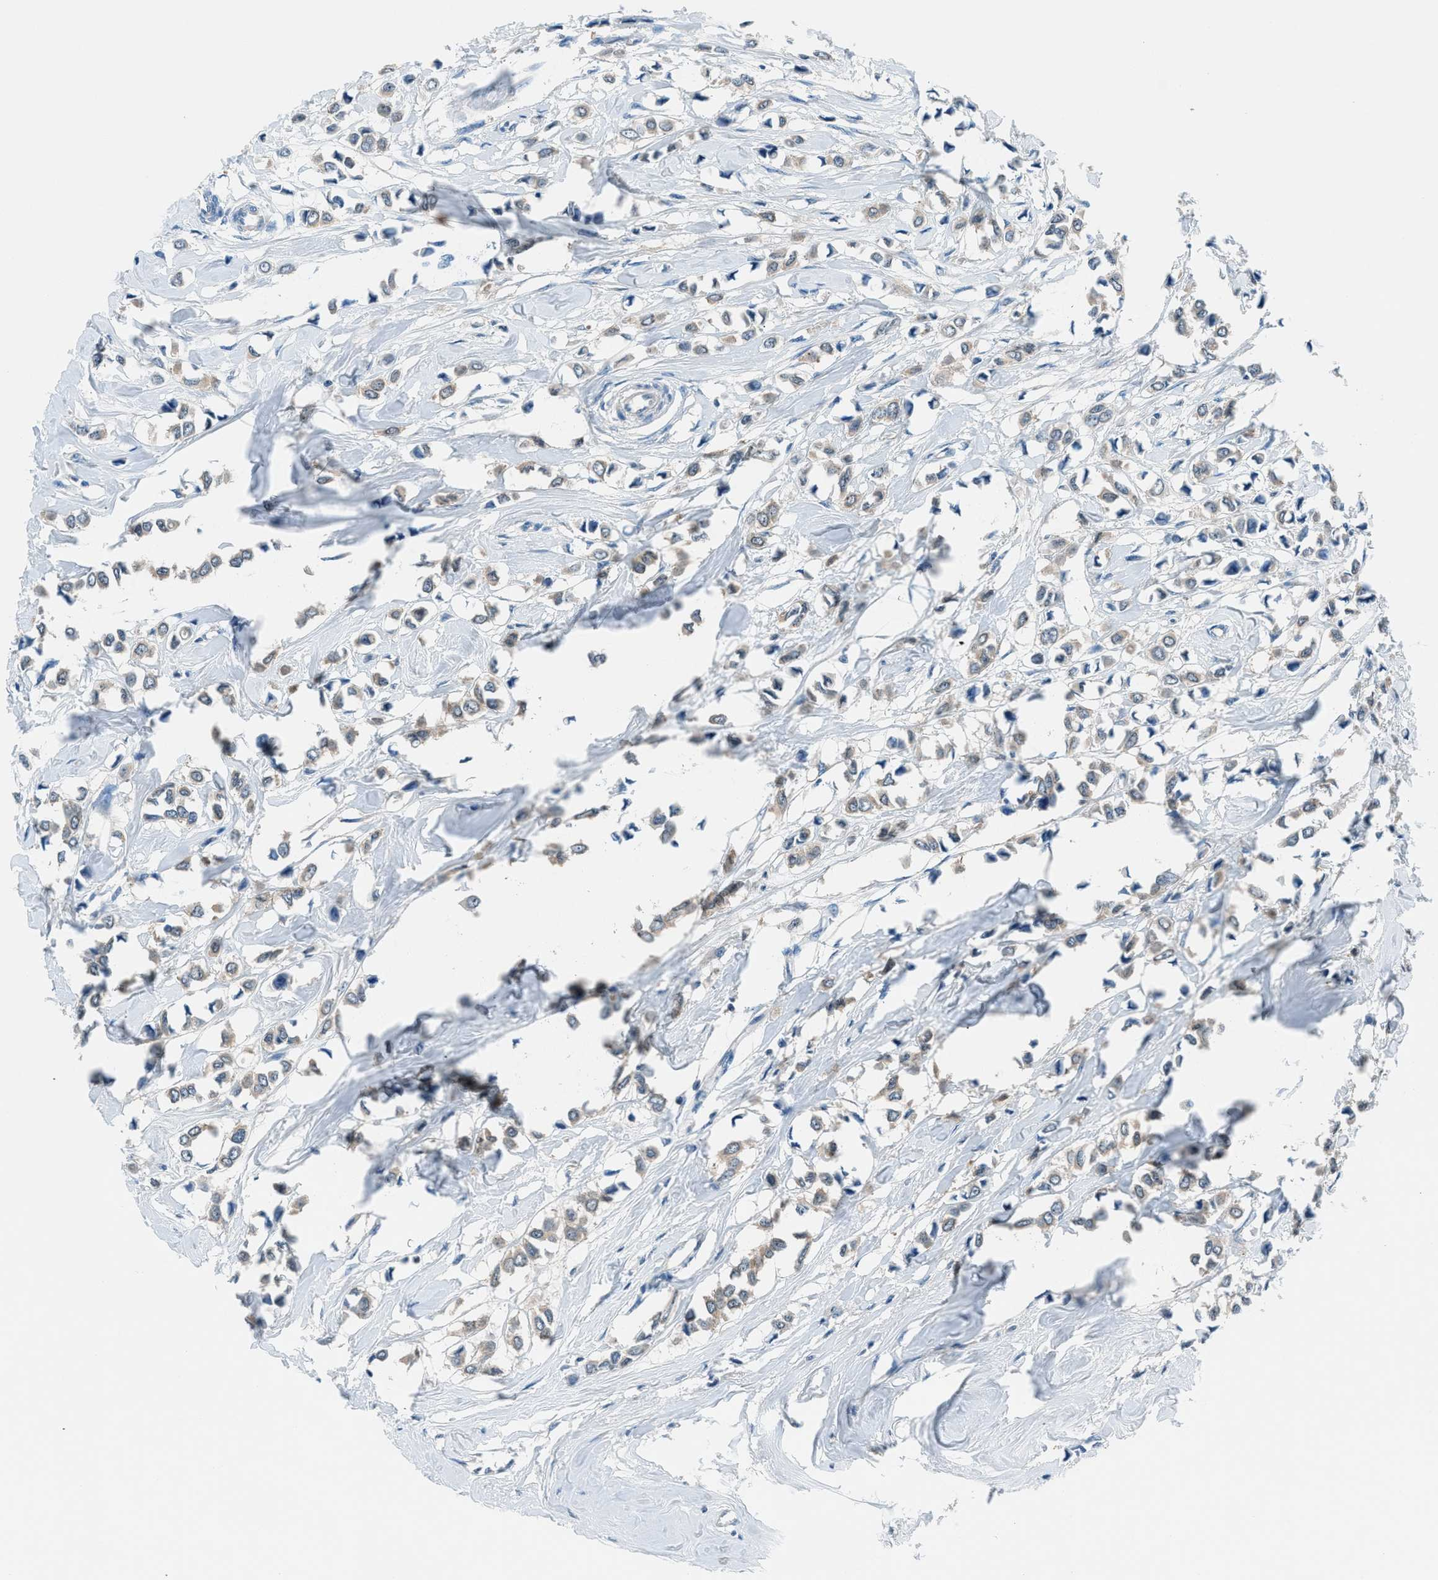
{"staining": {"intensity": "weak", "quantity": "25%-75%", "location": "cytoplasmic/membranous"}, "tissue": "breast cancer", "cell_type": "Tumor cells", "image_type": "cancer", "snomed": [{"axis": "morphology", "description": "Lobular carcinoma"}, {"axis": "topography", "description": "Breast"}], "caption": "Immunohistochemistry staining of breast lobular carcinoma, which demonstrates low levels of weak cytoplasmic/membranous staining in approximately 25%-75% of tumor cells indicating weak cytoplasmic/membranous protein staining. The staining was performed using DAB (brown) for protein detection and nuclei were counterstained in hematoxylin (blue).", "gene": "ACP1", "patient": {"sex": "female", "age": 51}}